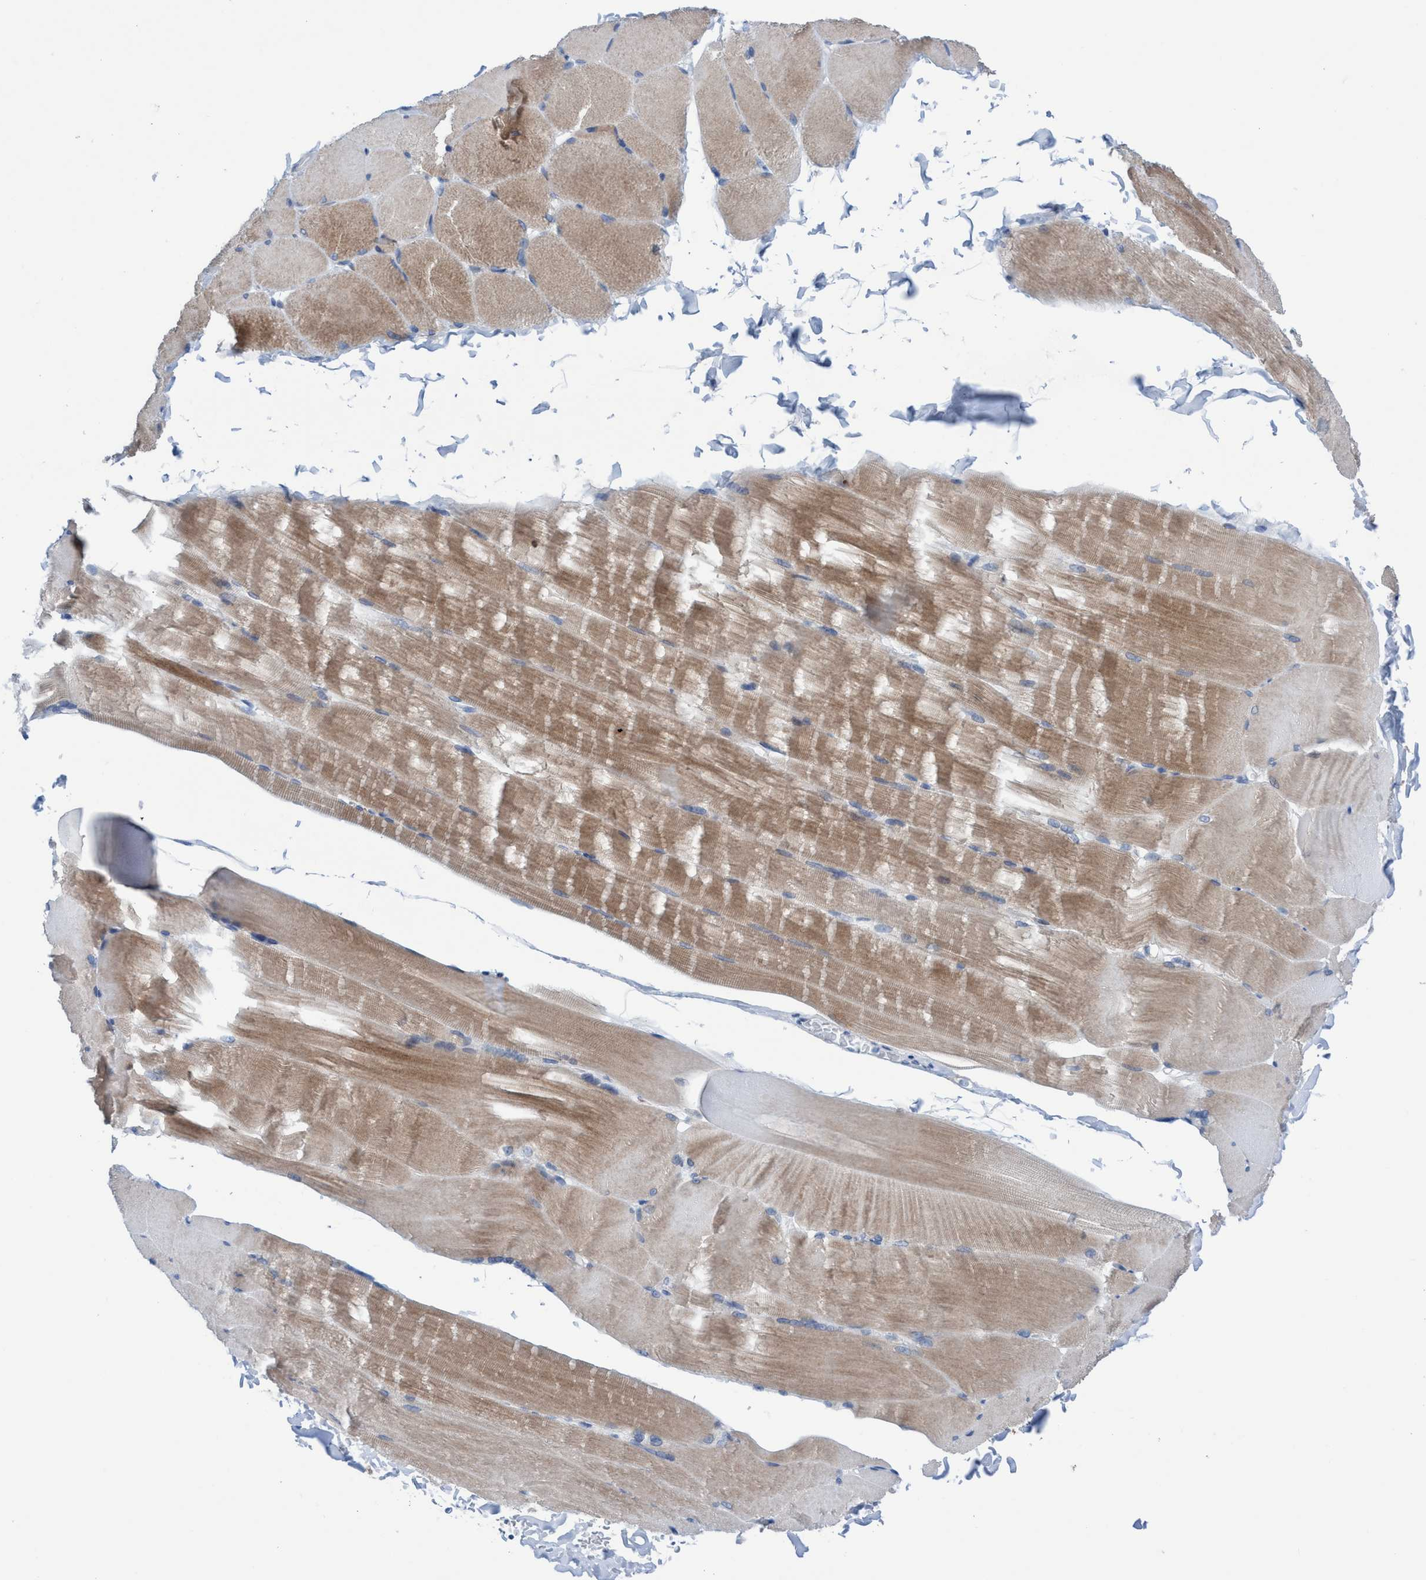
{"staining": {"intensity": "moderate", "quantity": ">75%", "location": "cytoplasmic/membranous"}, "tissue": "skeletal muscle", "cell_type": "Myocytes", "image_type": "normal", "snomed": [{"axis": "morphology", "description": "Normal tissue, NOS"}, {"axis": "topography", "description": "Skin"}, {"axis": "topography", "description": "Skeletal muscle"}], "caption": "Protein staining of normal skeletal muscle reveals moderate cytoplasmic/membranous staining in about >75% of myocytes.", "gene": "RSAD1", "patient": {"sex": "male", "age": 83}}